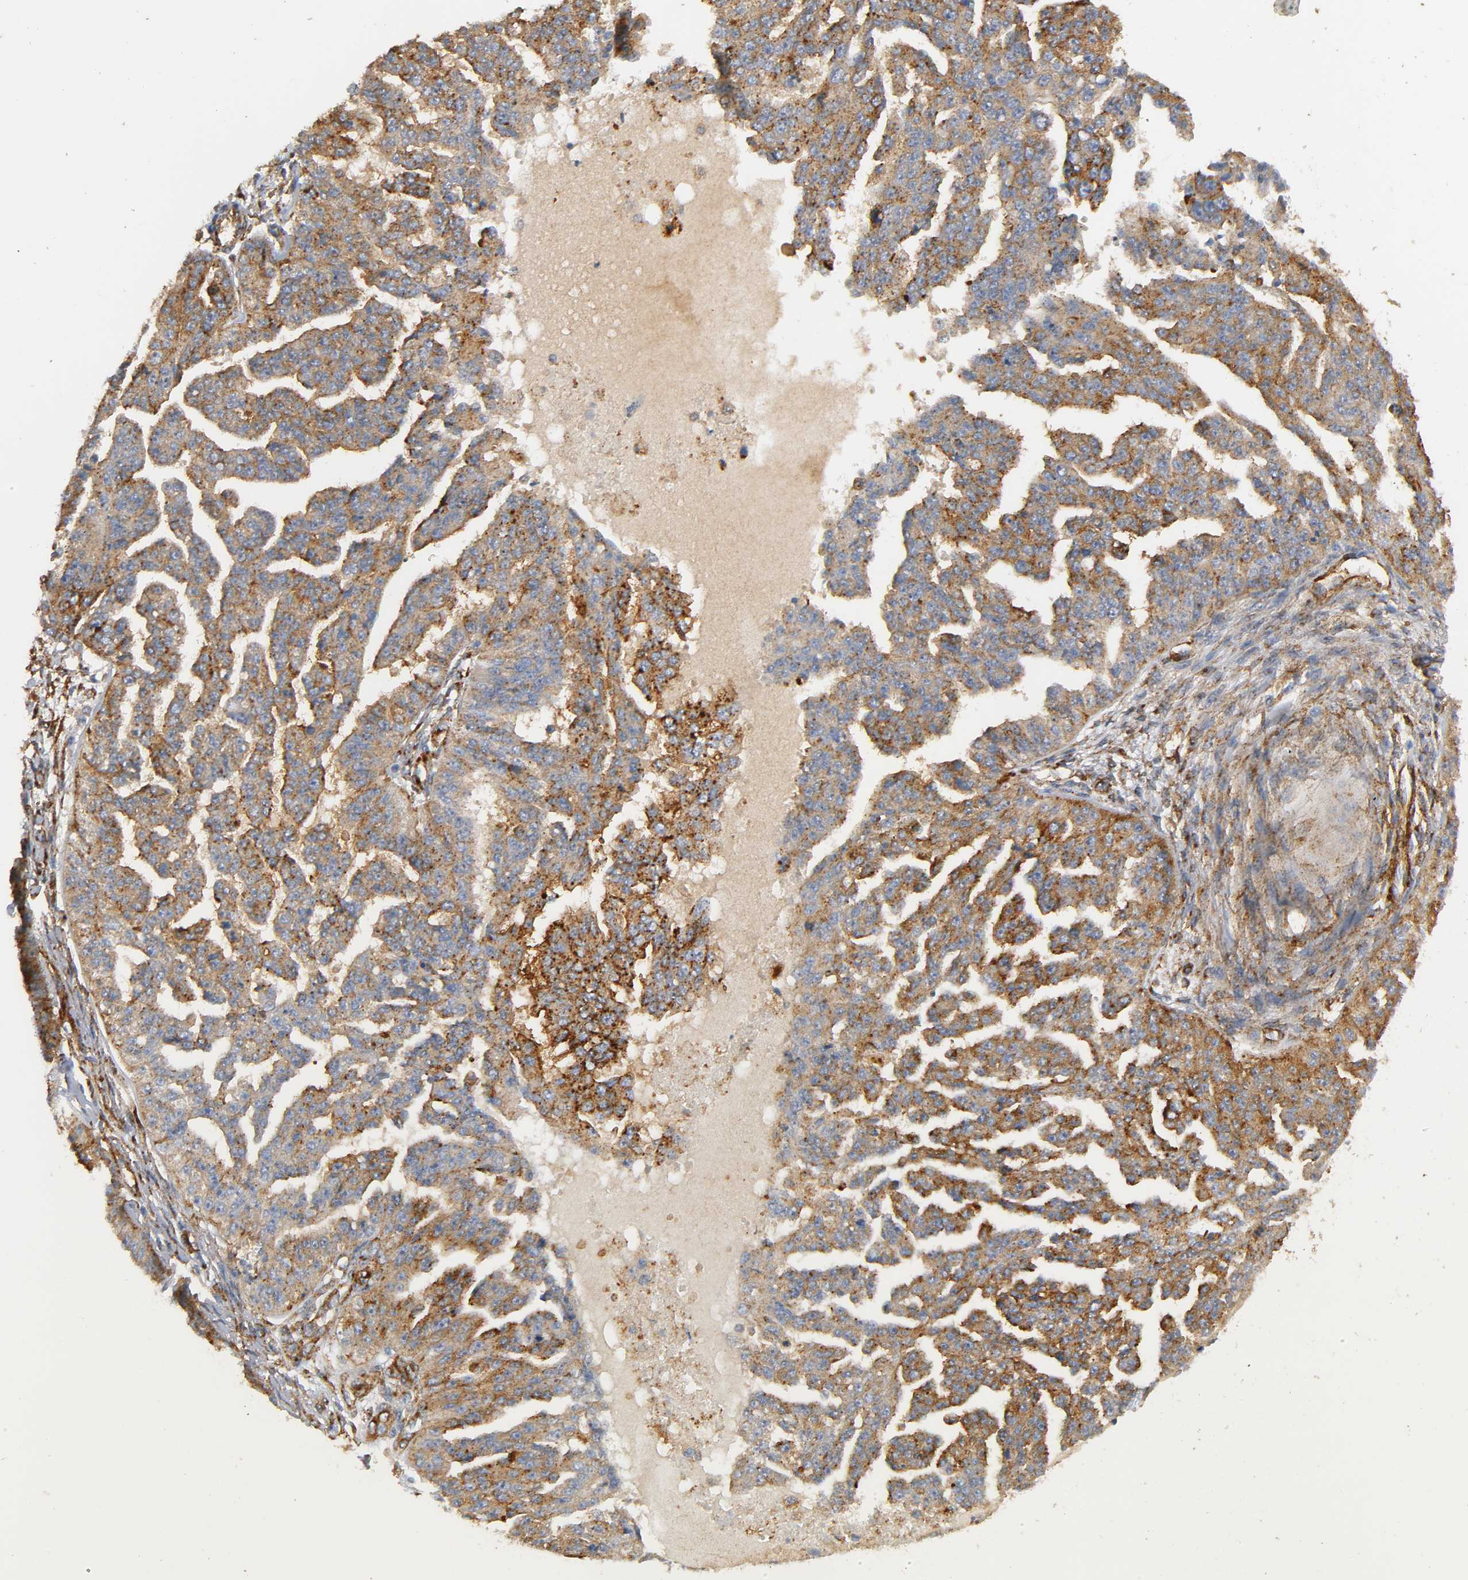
{"staining": {"intensity": "strong", "quantity": ">75%", "location": "cytoplasmic/membranous"}, "tissue": "ovarian cancer", "cell_type": "Tumor cells", "image_type": "cancer", "snomed": [{"axis": "morphology", "description": "Cystadenocarcinoma, serous, NOS"}, {"axis": "topography", "description": "Ovary"}], "caption": "Protein analysis of serous cystadenocarcinoma (ovarian) tissue exhibits strong cytoplasmic/membranous expression in approximately >75% of tumor cells. The staining was performed using DAB, with brown indicating positive protein expression. Nuclei are stained blue with hematoxylin.", "gene": "IFITM3", "patient": {"sex": "female", "age": 58}}